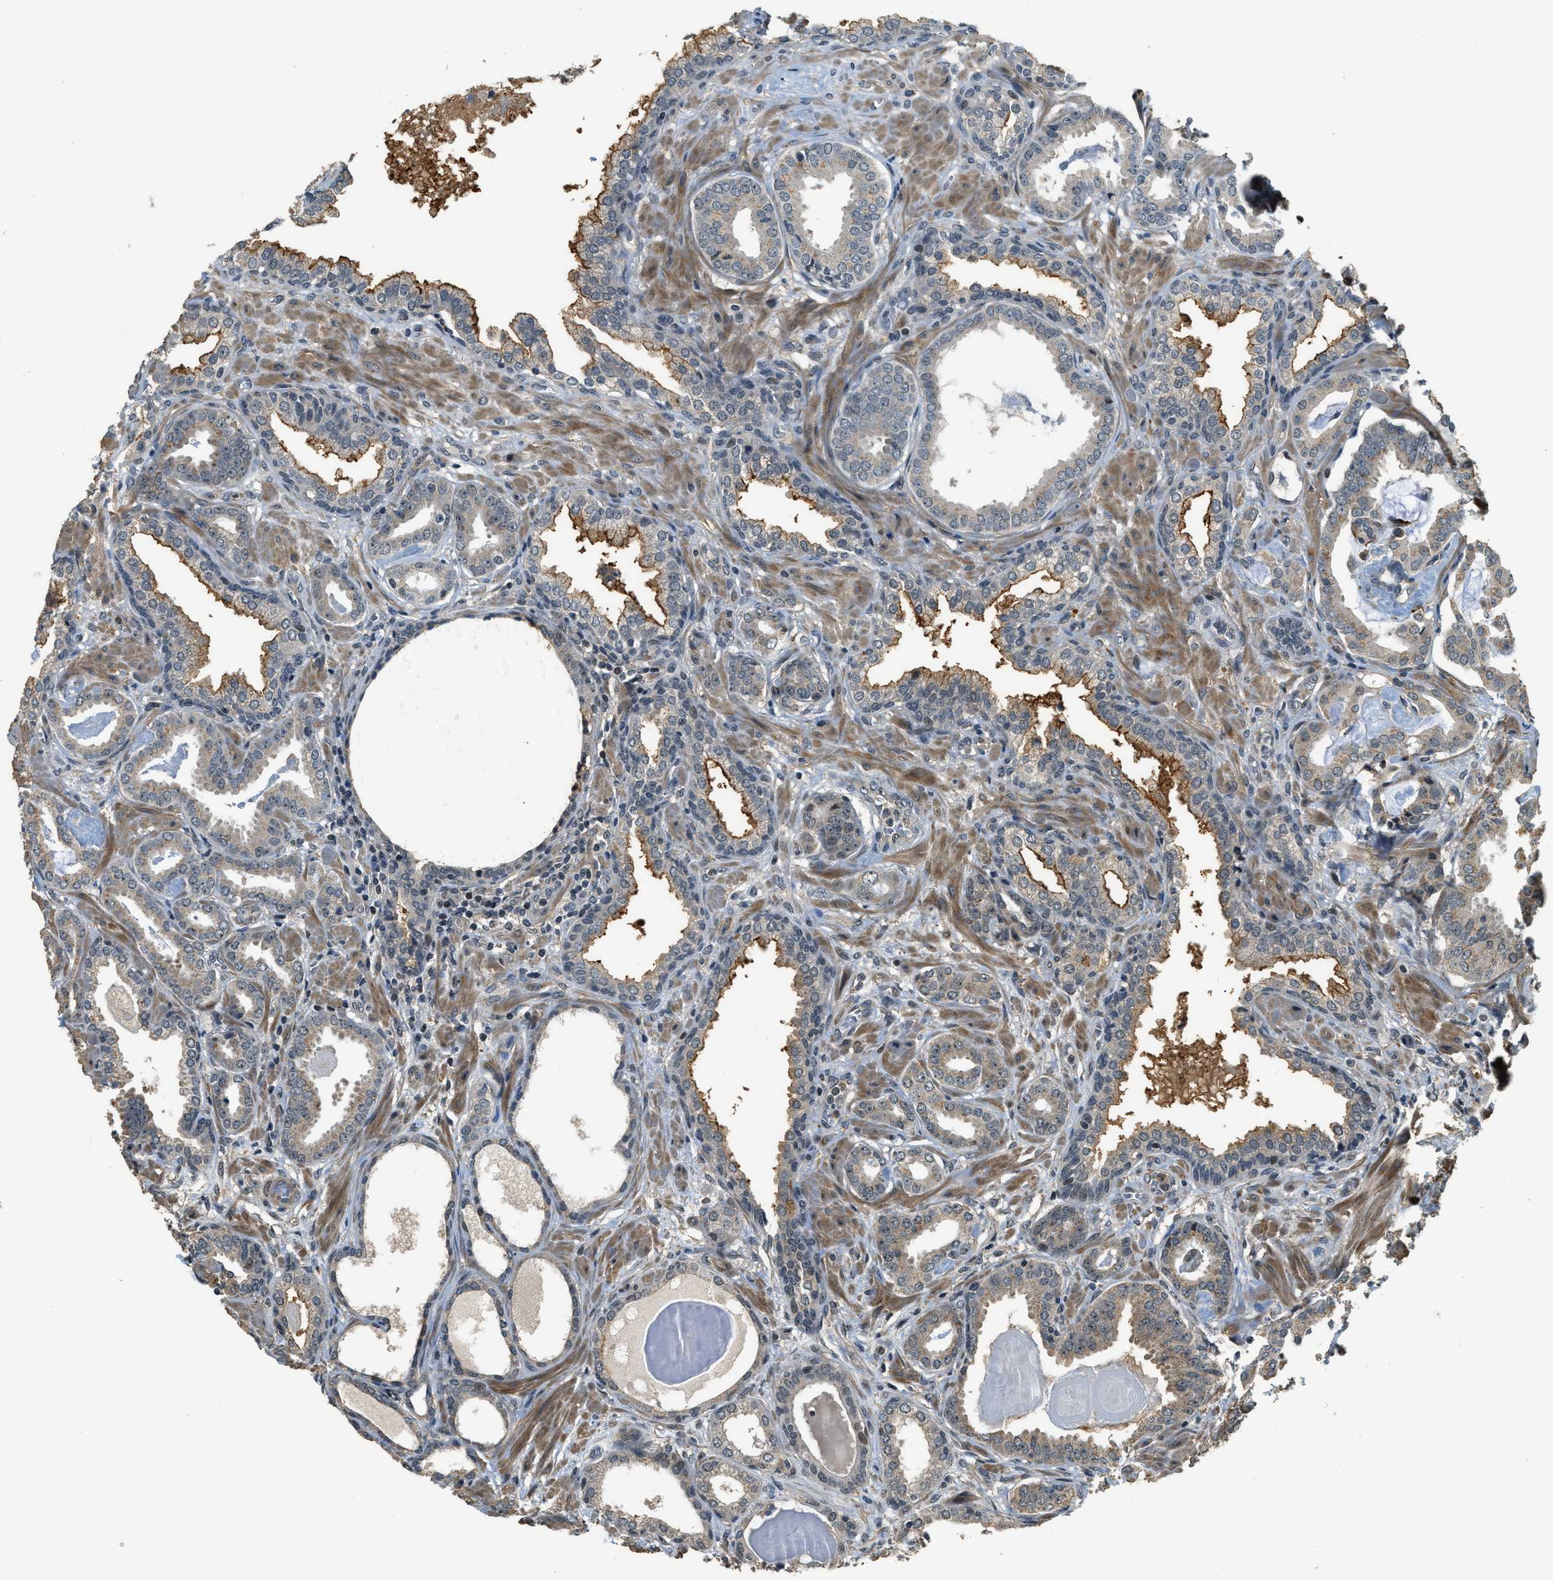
{"staining": {"intensity": "weak", "quantity": ">75%", "location": "cytoplasmic/membranous"}, "tissue": "prostate cancer", "cell_type": "Tumor cells", "image_type": "cancer", "snomed": [{"axis": "morphology", "description": "Adenocarcinoma, Low grade"}, {"axis": "topography", "description": "Prostate"}], "caption": "A low amount of weak cytoplasmic/membranous staining is present in approximately >75% of tumor cells in prostate cancer (adenocarcinoma (low-grade)) tissue.", "gene": "MED21", "patient": {"sex": "male", "age": 53}}